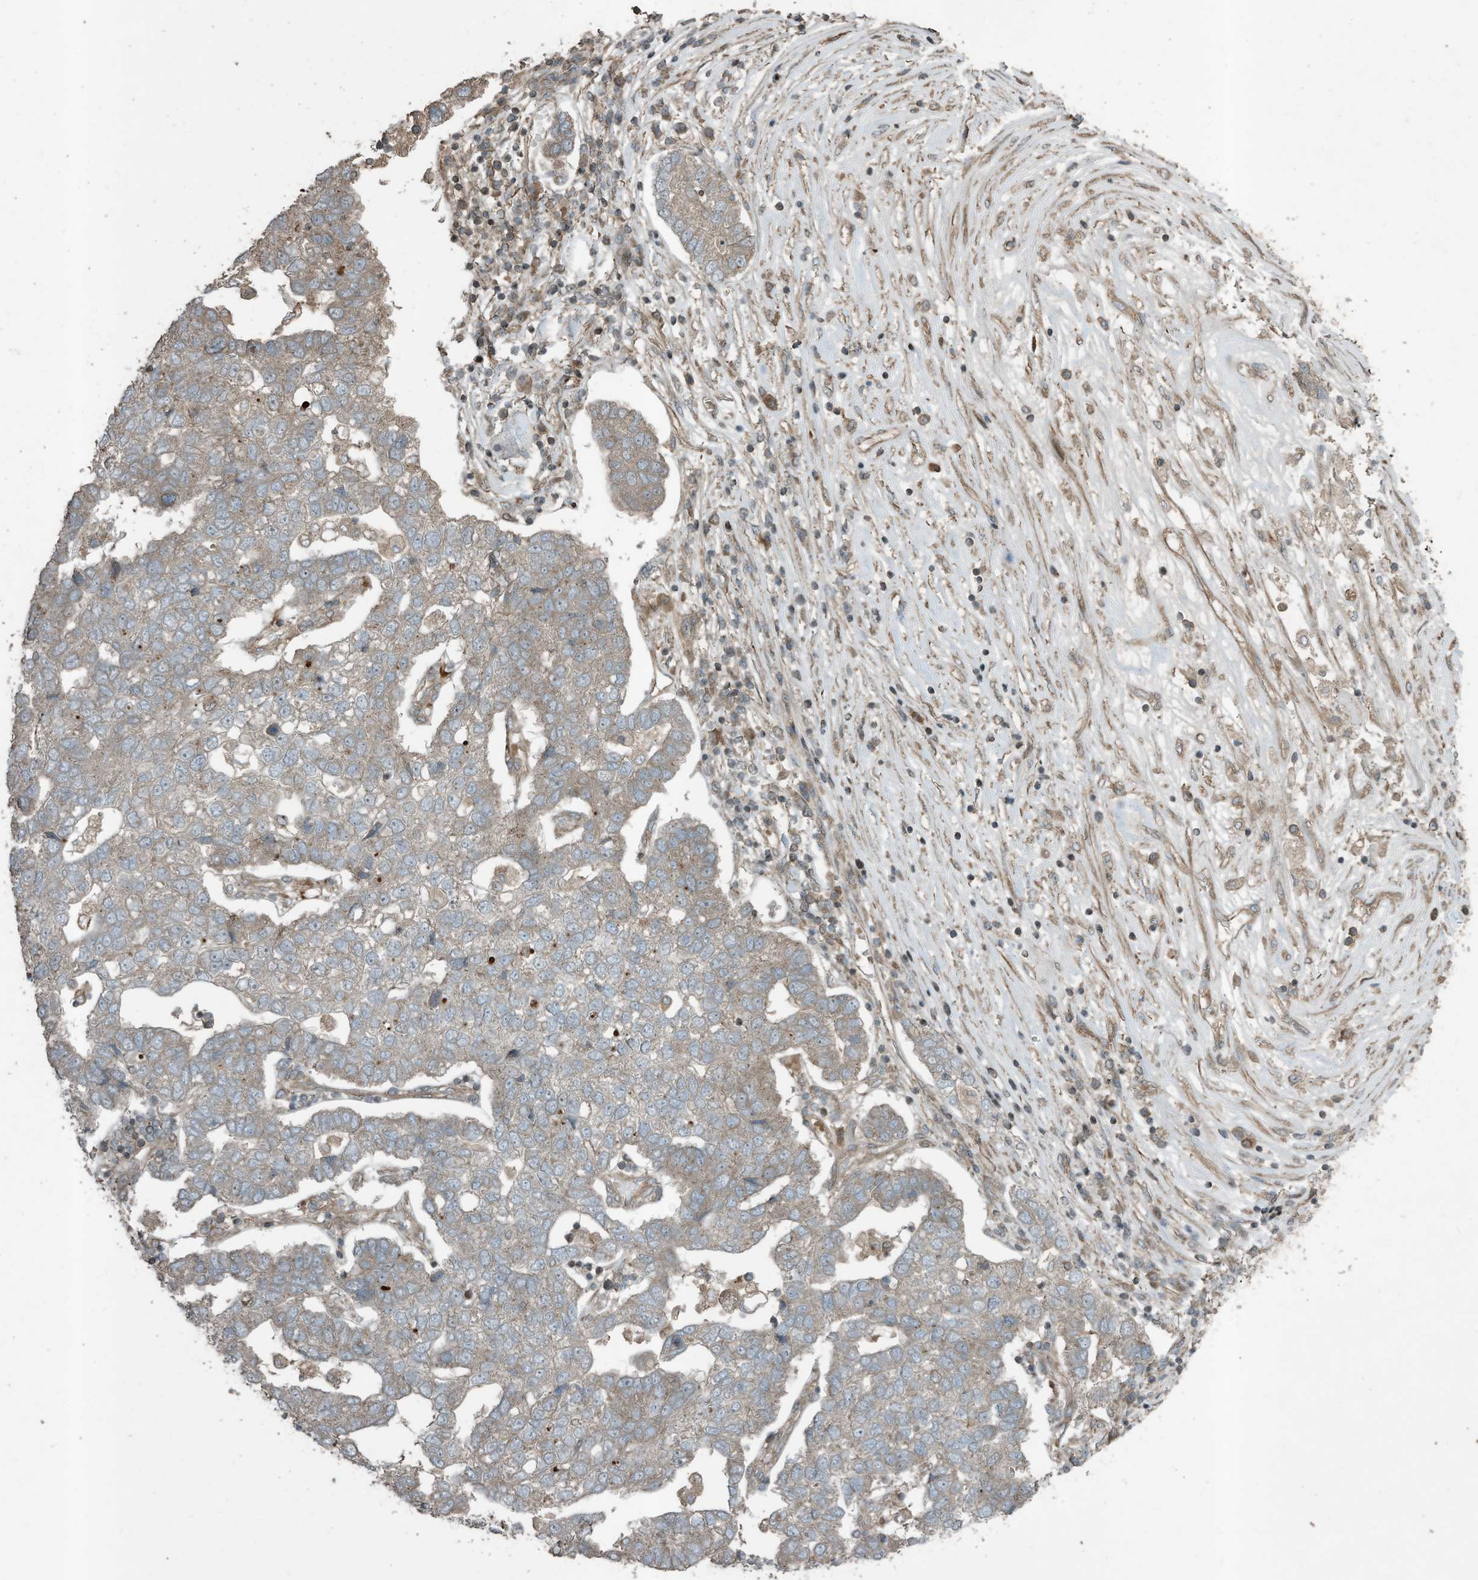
{"staining": {"intensity": "weak", "quantity": ">75%", "location": "cytoplasmic/membranous"}, "tissue": "pancreatic cancer", "cell_type": "Tumor cells", "image_type": "cancer", "snomed": [{"axis": "morphology", "description": "Adenocarcinoma, NOS"}, {"axis": "topography", "description": "Pancreas"}], "caption": "Protein expression analysis of human adenocarcinoma (pancreatic) reveals weak cytoplasmic/membranous positivity in about >75% of tumor cells.", "gene": "ZNF653", "patient": {"sex": "female", "age": 61}}